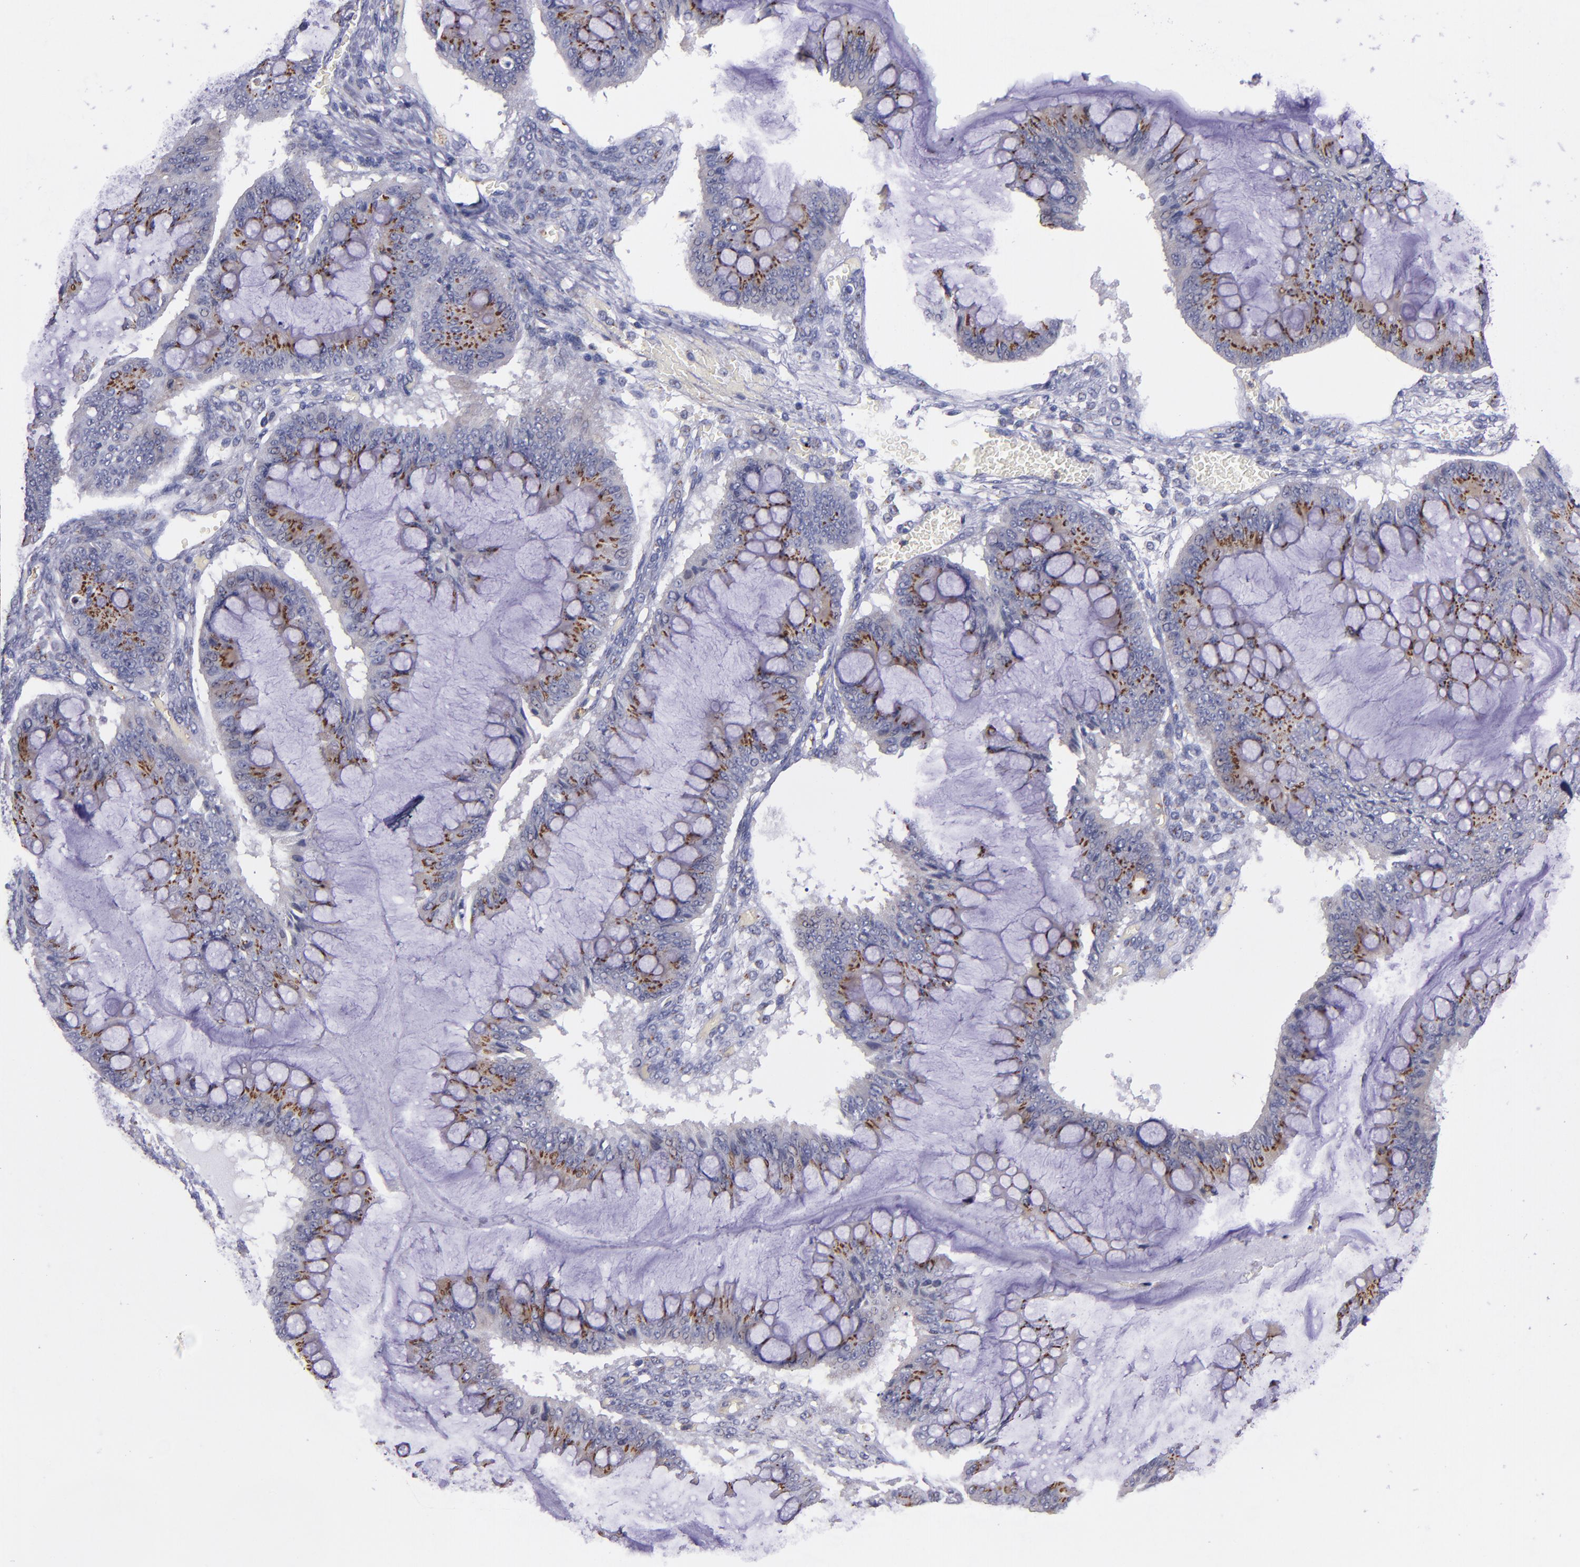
{"staining": {"intensity": "strong", "quantity": ">75%", "location": "cytoplasmic/membranous"}, "tissue": "ovarian cancer", "cell_type": "Tumor cells", "image_type": "cancer", "snomed": [{"axis": "morphology", "description": "Cystadenocarcinoma, mucinous, NOS"}, {"axis": "topography", "description": "Ovary"}], "caption": "DAB (3,3'-diaminobenzidine) immunohistochemical staining of human ovarian cancer (mucinous cystadenocarcinoma) shows strong cytoplasmic/membranous protein expression in about >75% of tumor cells. Nuclei are stained in blue.", "gene": "RAB41", "patient": {"sex": "female", "age": 73}}